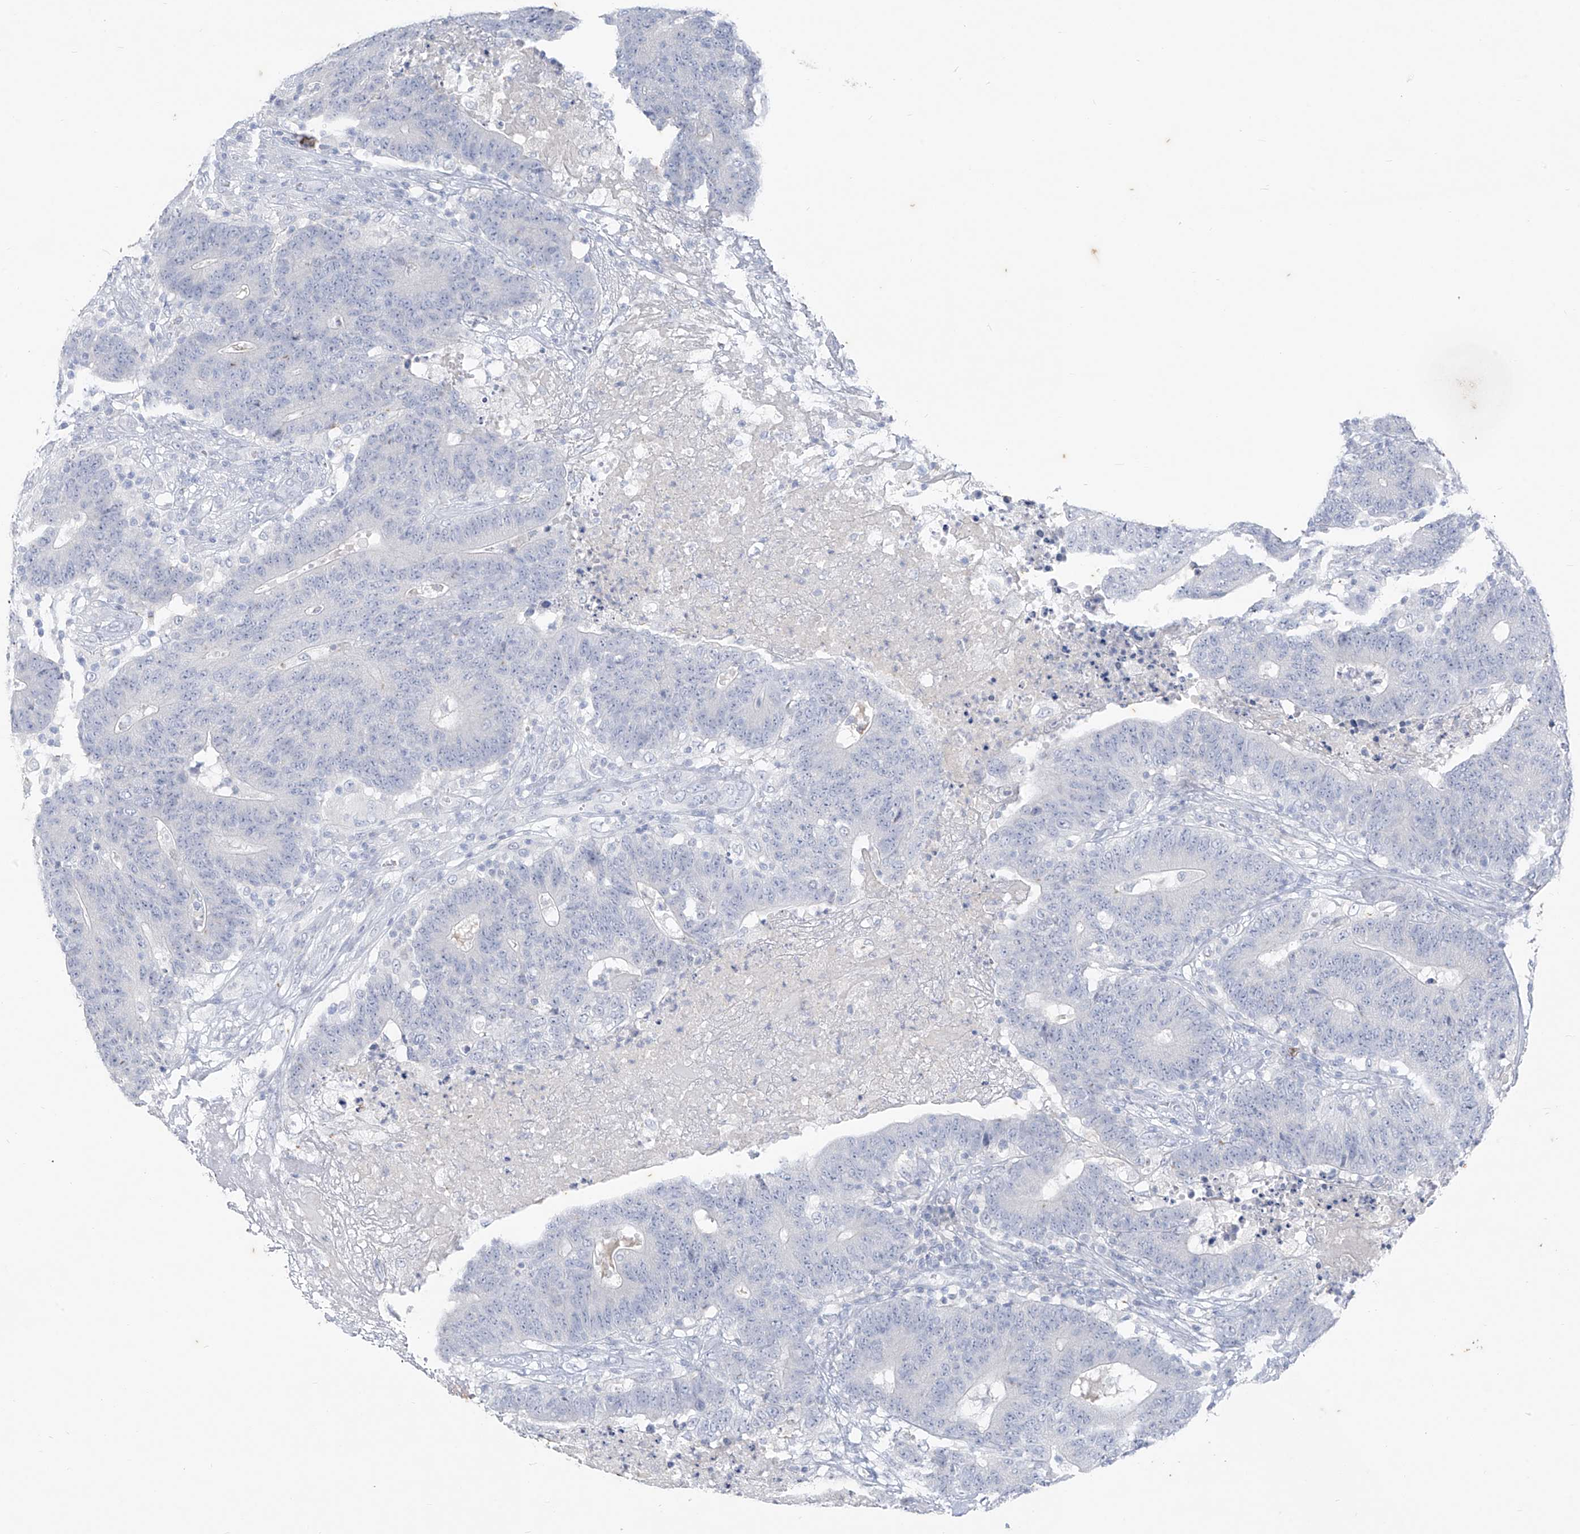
{"staining": {"intensity": "negative", "quantity": "none", "location": "none"}, "tissue": "colorectal cancer", "cell_type": "Tumor cells", "image_type": "cancer", "snomed": [{"axis": "morphology", "description": "Normal tissue, NOS"}, {"axis": "morphology", "description": "Adenocarcinoma, NOS"}, {"axis": "topography", "description": "Colon"}], "caption": "A high-resolution micrograph shows IHC staining of colorectal adenocarcinoma, which exhibits no significant staining in tumor cells.", "gene": "CX3CR1", "patient": {"sex": "female", "age": 75}}